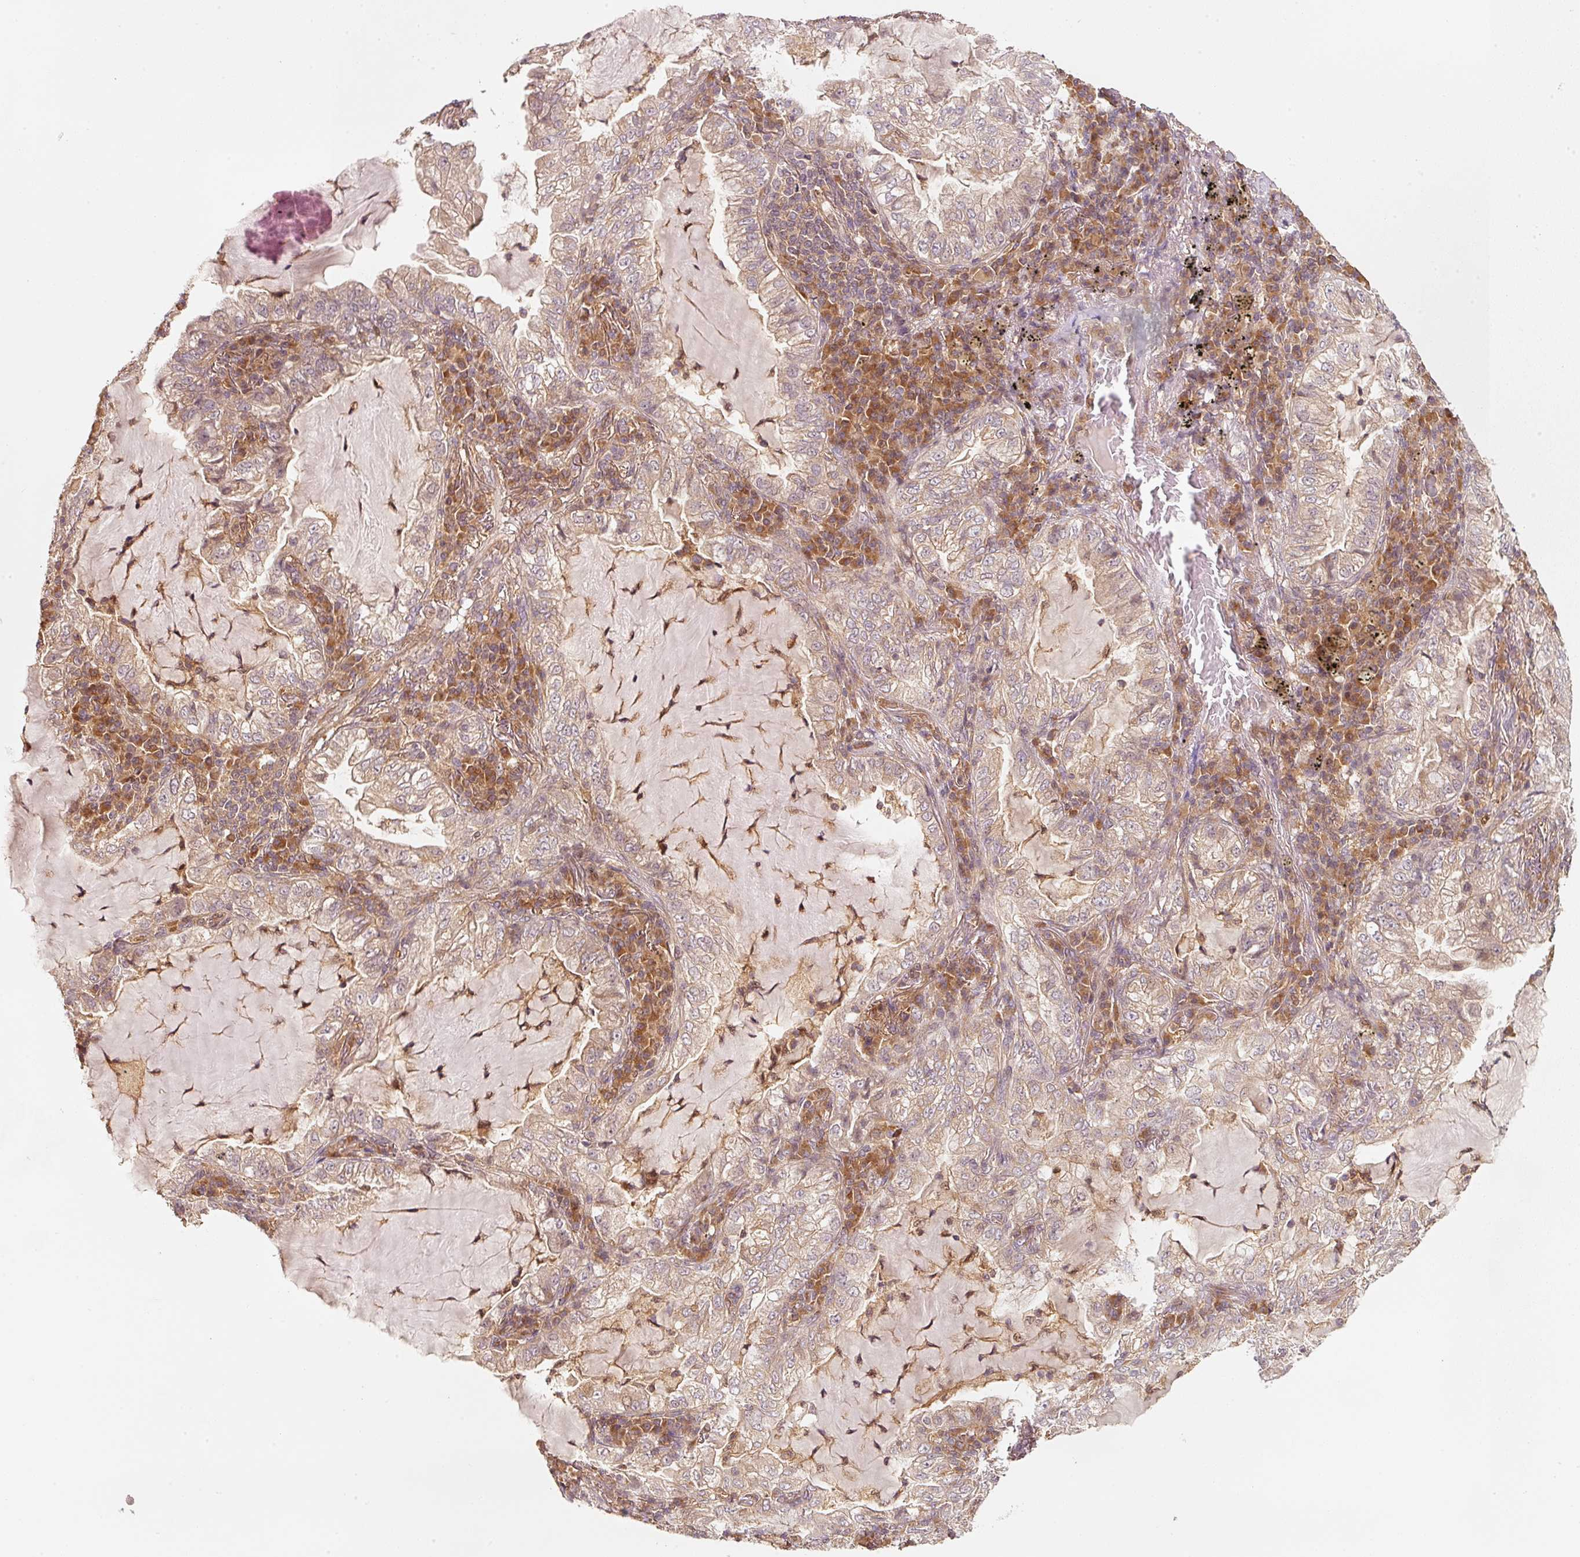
{"staining": {"intensity": "weak", "quantity": ">75%", "location": "cytoplasmic/membranous"}, "tissue": "lung cancer", "cell_type": "Tumor cells", "image_type": "cancer", "snomed": [{"axis": "morphology", "description": "Adenocarcinoma, NOS"}, {"axis": "topography", "description": "Lung"}], "caption": "Immunohistochemical staining of lung cancer exhibits weak cytoplasmic/membranous protein positivity in about >75% of tumor cells.", "gene": "RRAS2", "patient": {"sex": "female", "age": 73}}